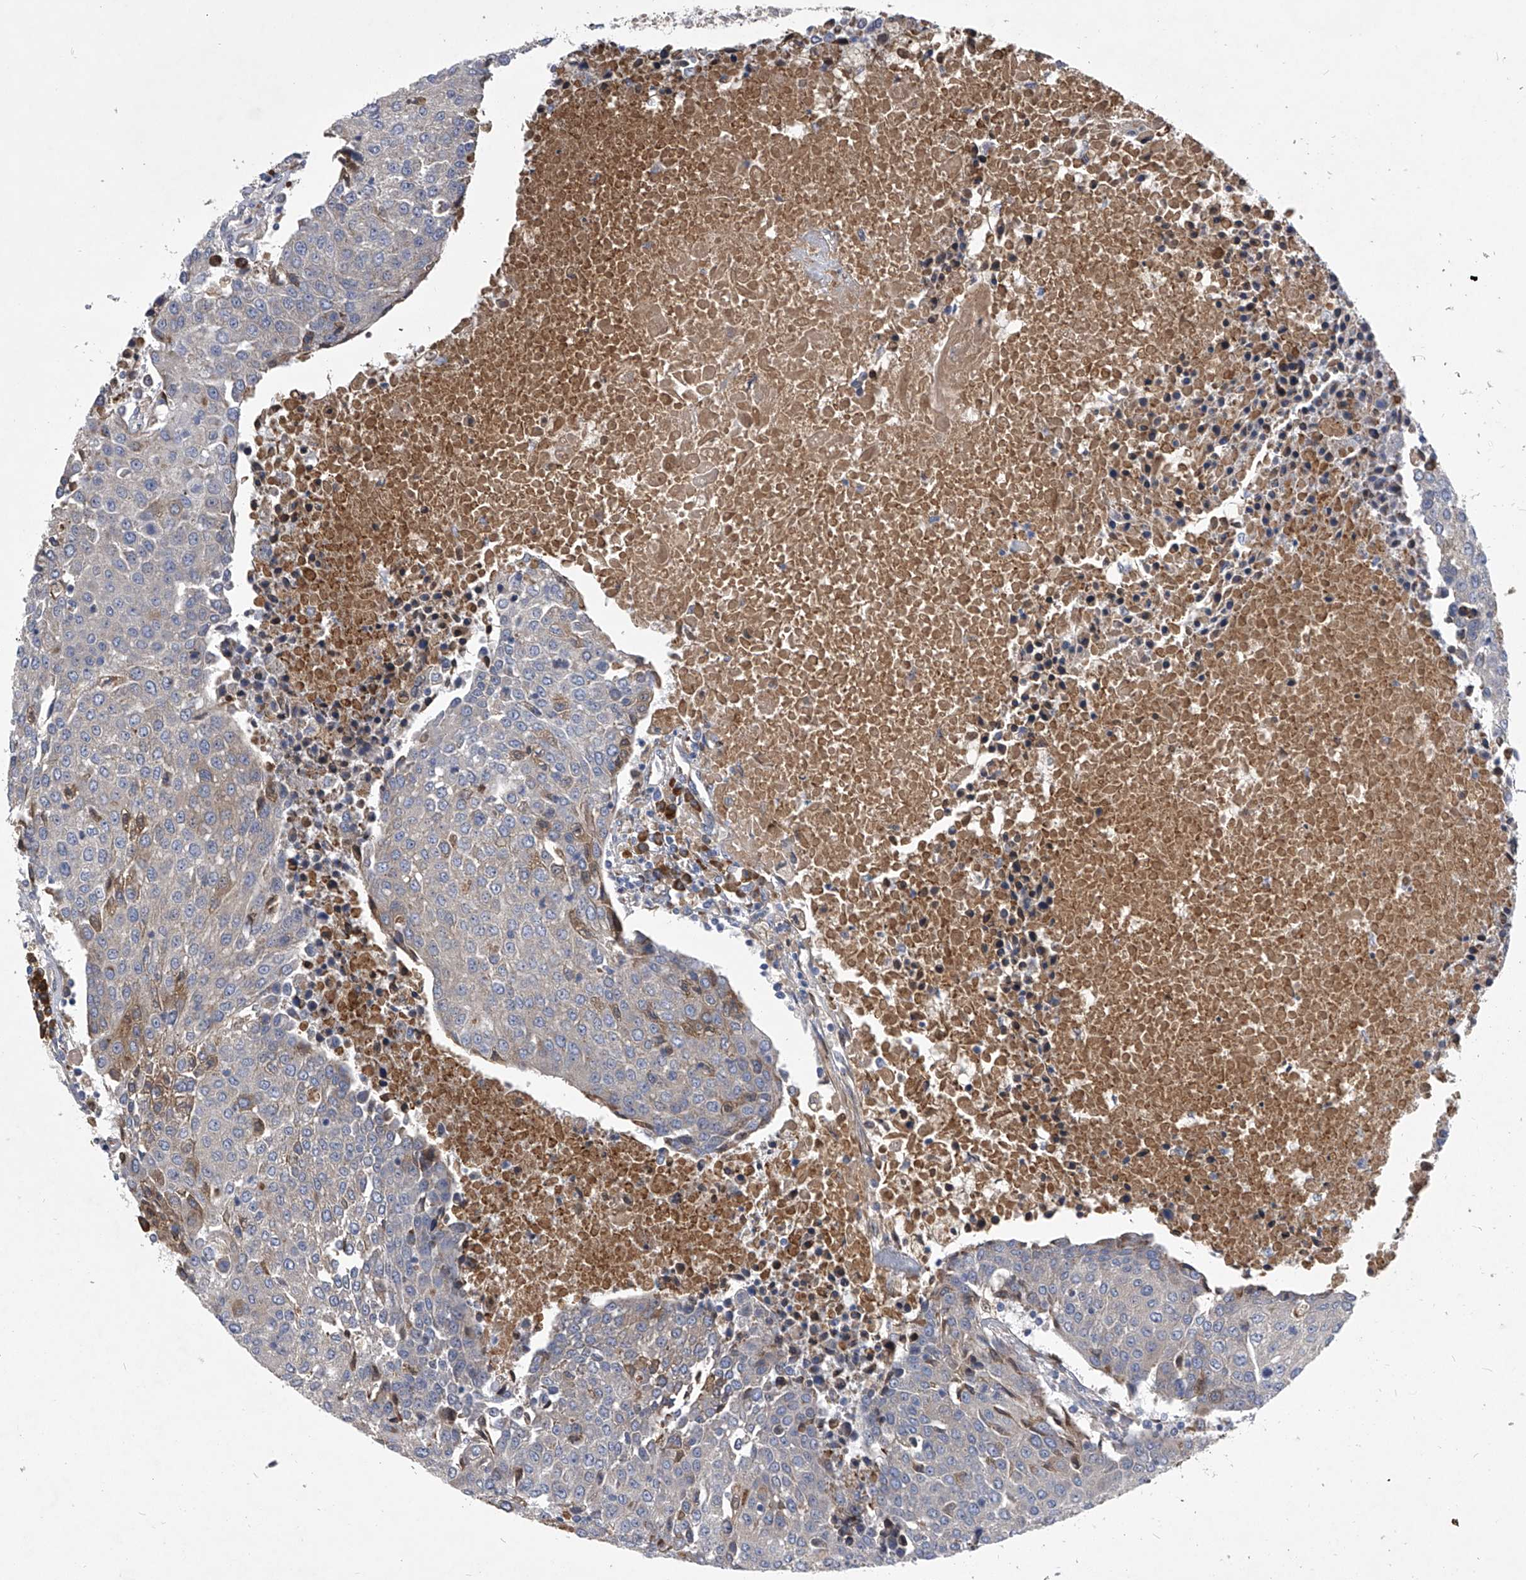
{"staining": {"intensity": "moderate", "quantity": "<25%", "location": "cytoplasmic/membranous"}, "tissue": "urothelial cancer", "cell_type": "Tumor cells", "image_type": "cancer", "snomed": [{"axis": "morphology", "description": "Urothelial carcinoma, High grade"}, {"axis": "topography", "description": "Urinary bladder"}], "caption": "Immunohistochemical staining of human urothelial carcinoma (high-grade) displays low levels of moderate cytoplasmic/membranous protein staining in about <25% of tumor cells.", "gene": "CCR4", "patient": {"sex": "female", "age": 85}}